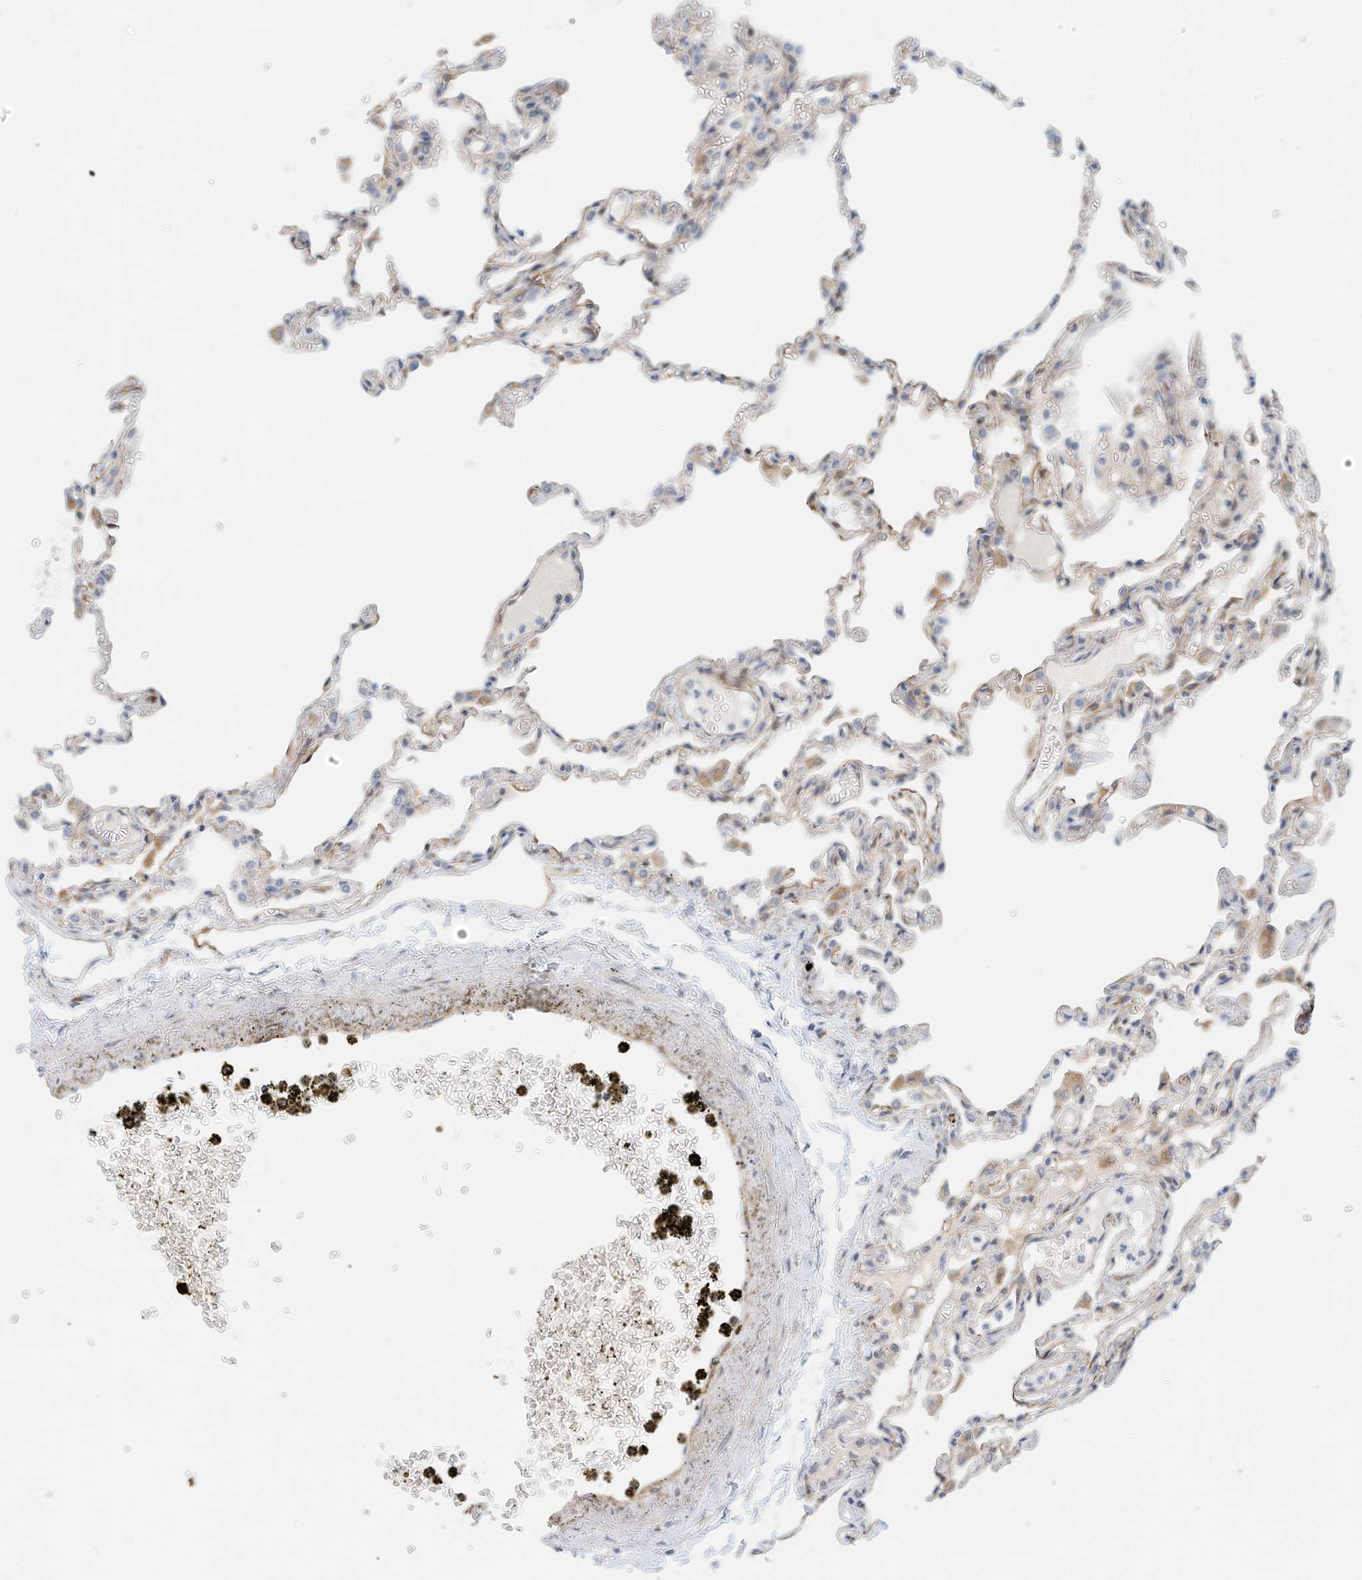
{"staining": {"intensity": "weak", "quantity": "<25%", "location": "cytoplasmic/membranous"}, "tissue": "lung", "cell_type": "Alveolar cells", "image_type": "normal", "snomed": [{"axis": "morphology", "description": "Normal tissue, NOS"}, {"axis": "topography", "description": "Bronchus"}, {"axis": "topography", "description": "Lung"}], "caption": "High power microscopy photomicrograph of an immunohistochemistry (IHC) micrograph of benign lung, revealing no significant expression in alveolar cells.", "gene": "ARHGAP28", "patient": {"sex": "female", "age": 49}}